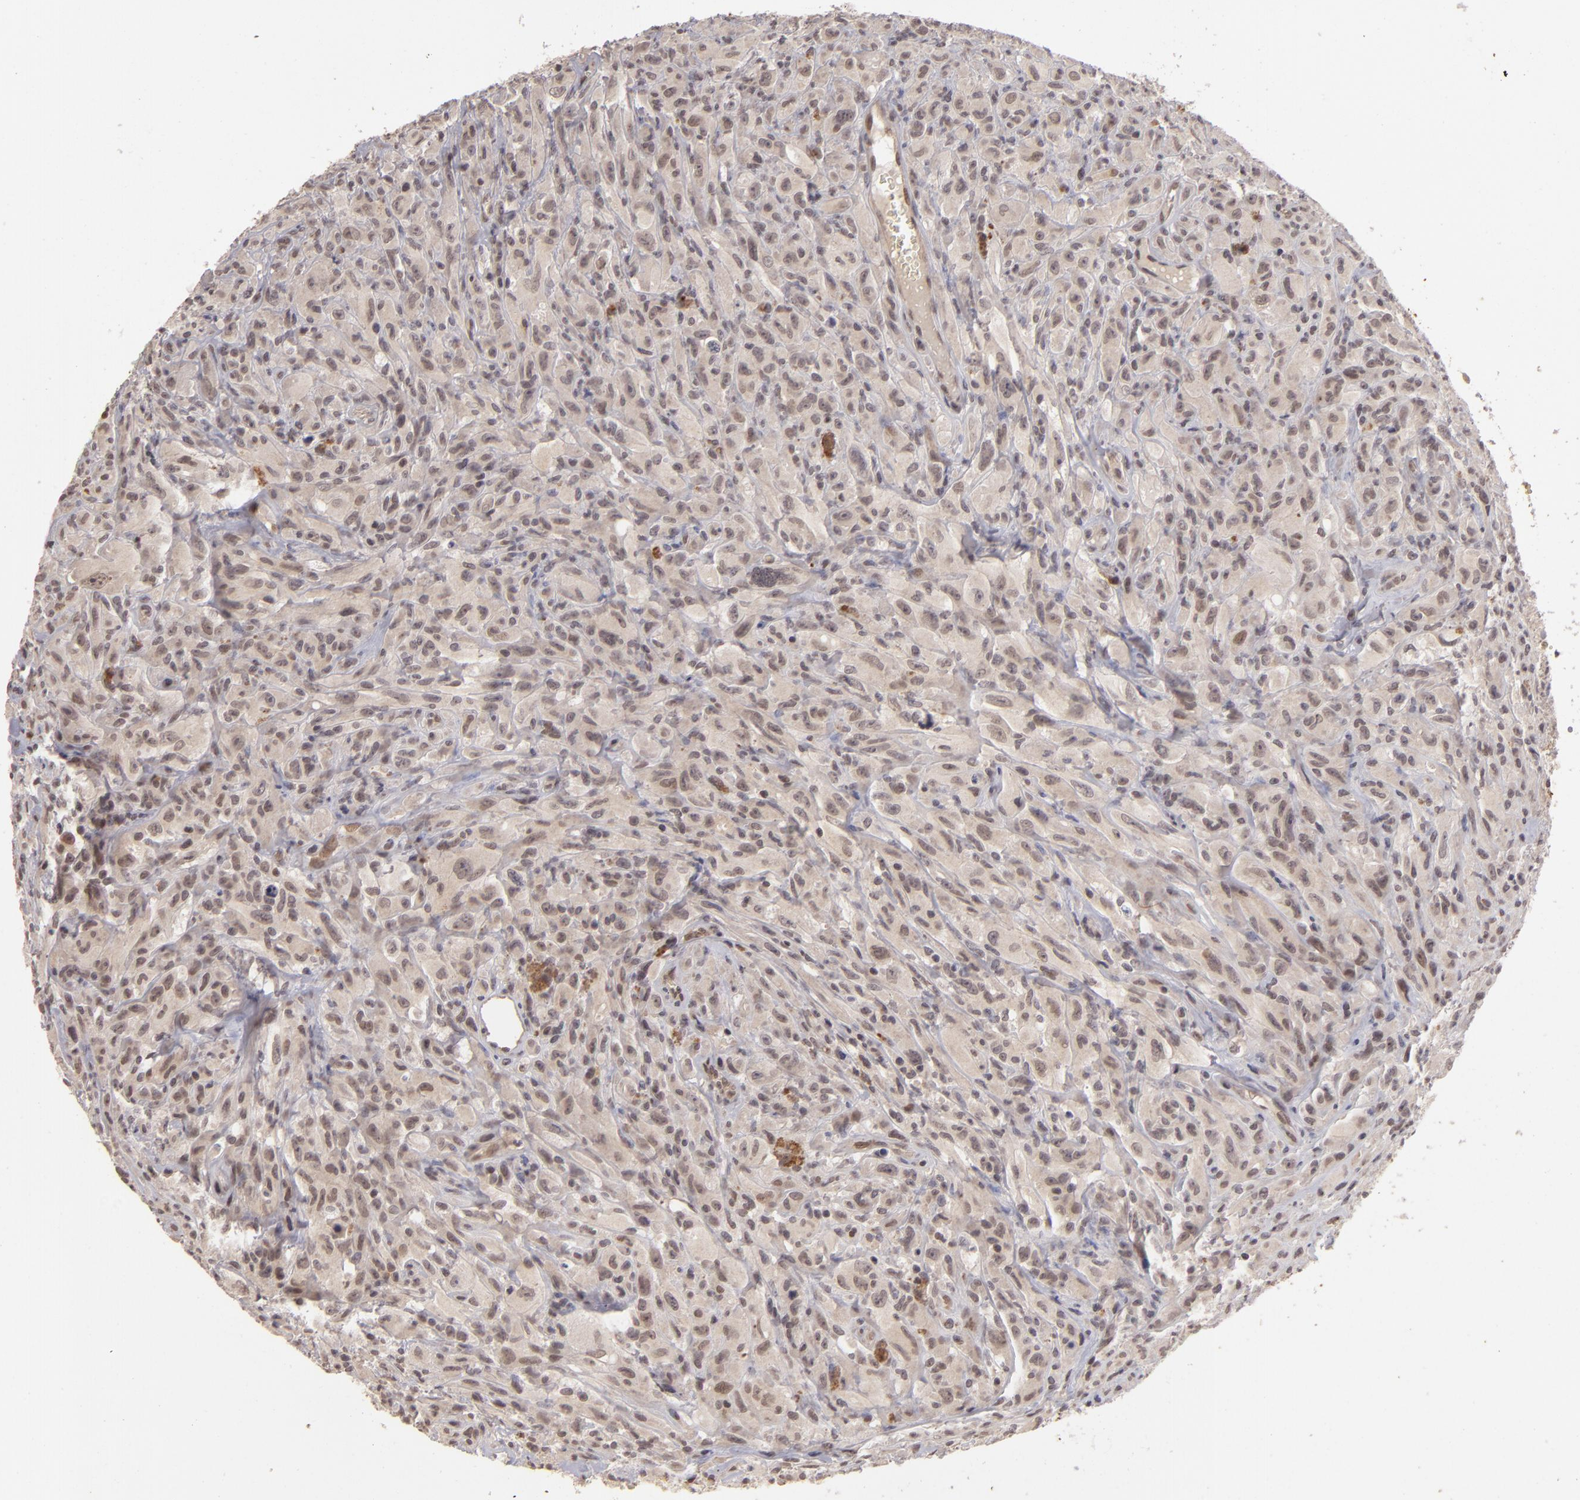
{"staining": {"intensity": "weak", "quantity": "25%-75%", "location": "cytoplasmic/membranous"}, "tissue": "glioma", "cell_type": "Tumor cells", "image_type": "cancer", "snomed": [{"axis": "morphology", "description": "Glioma, malignant, High grade"}, {"axis": "topography", "description": "Brain"}], "caption": "Brown immunohistochemical staining in malignant glioma (high-grade) shows weak cytoplasmic/membranous positivity in approximately 25%-75% of tumor cells.", "gene": "DFFA", "patient": {"sex": "male", "age": 48}}